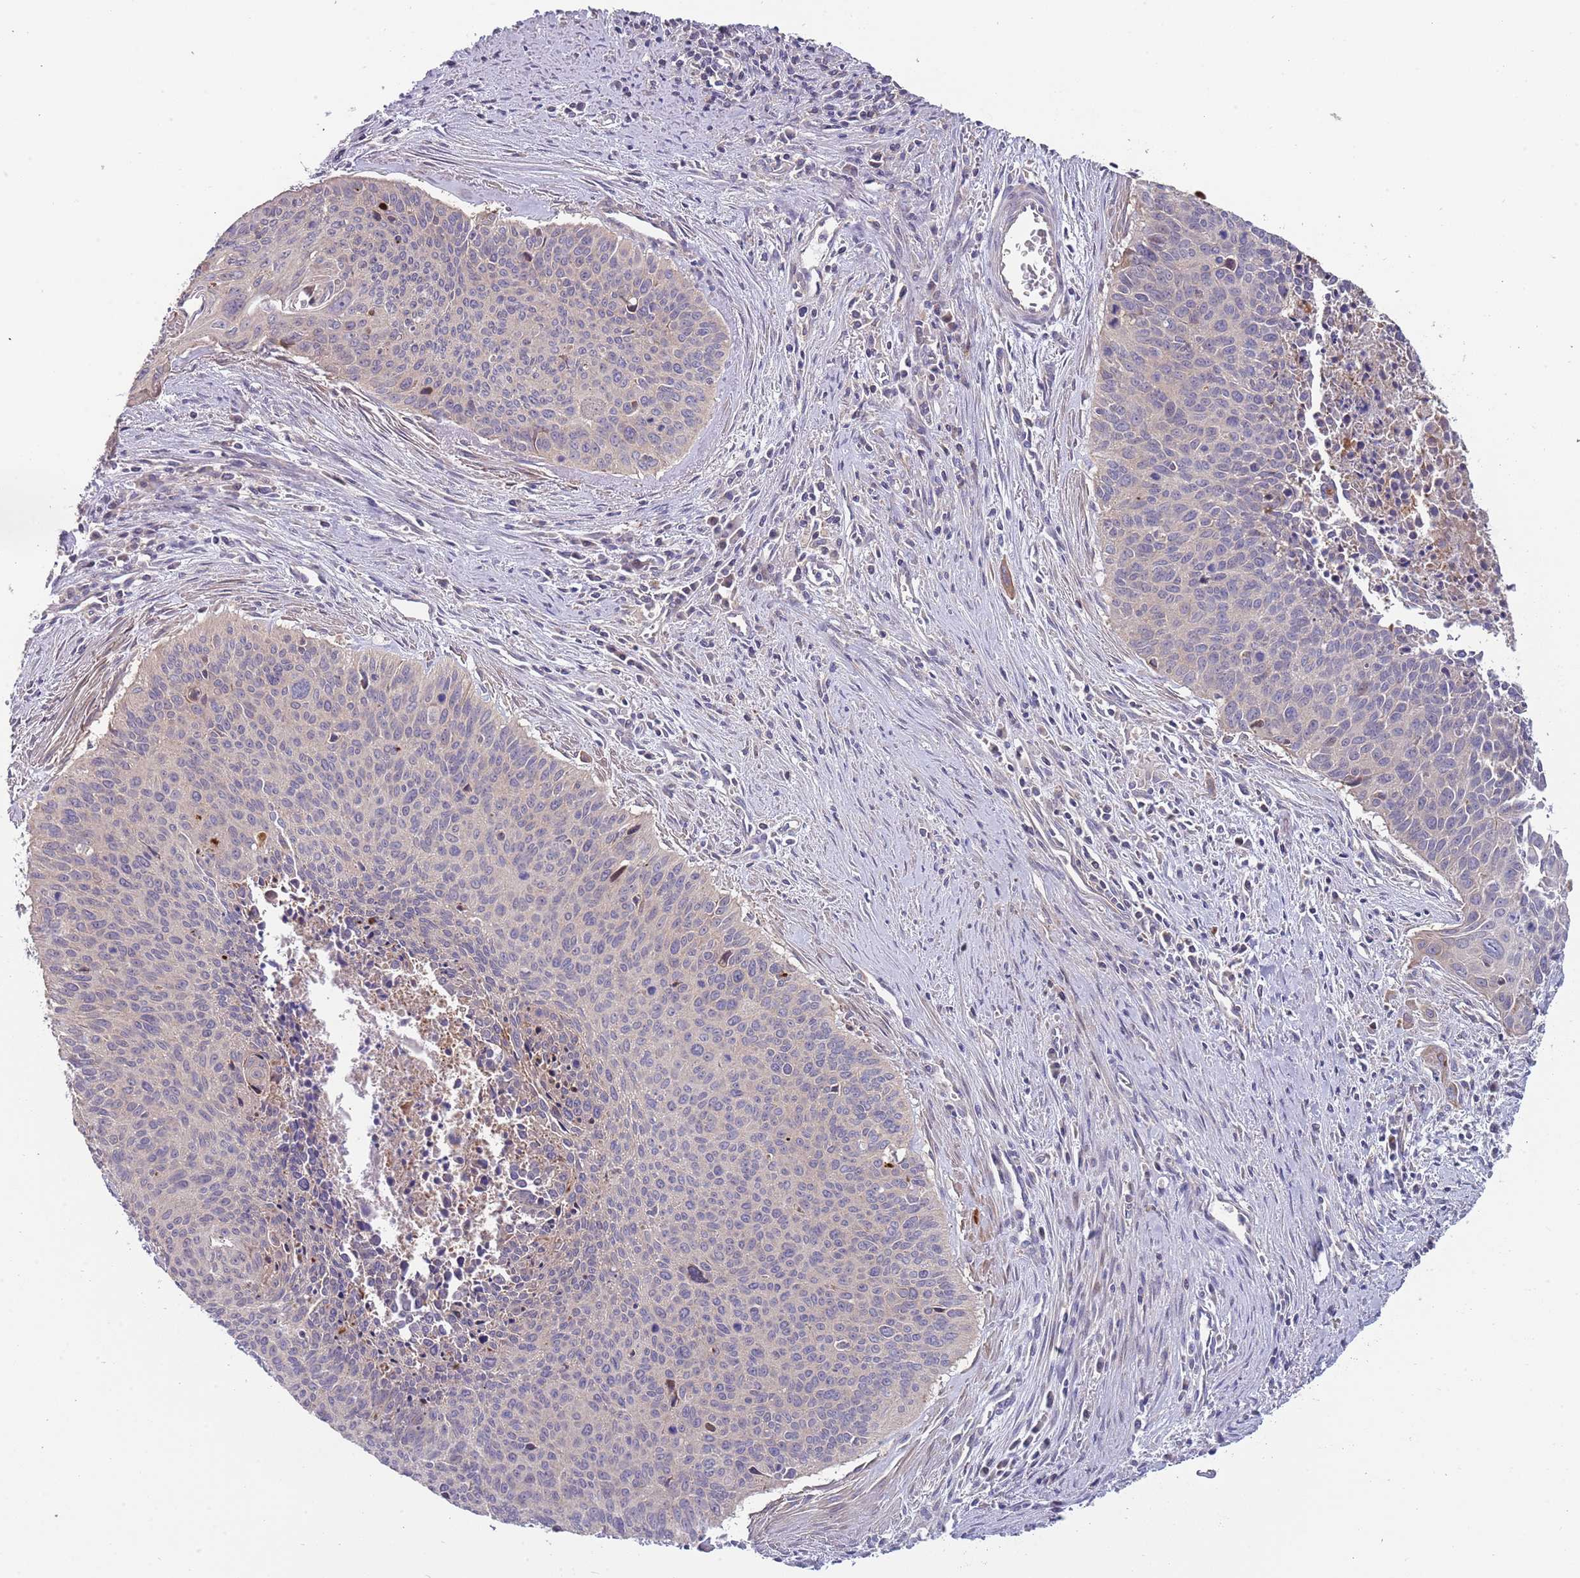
{"staining": {"intensity": "negative", "quantity": "none", "location": "none"}, "tissue": "cervical cancer", "cell_type": "Tumor cells", "image_type": "cancer", "snomed": [{"axis": "morphology", "description": "Squamous cell carcinoma, NOS"}, {"axis": "topography", "description": "Cervix"}], "caption": "High power microscopy histopathology image of an IHC image of cervical squamous cell carcinoma, revealing no significant staining in tumor cells.", "gene": "ABCC10", "patient": {"sex": "female", "age": 55}}